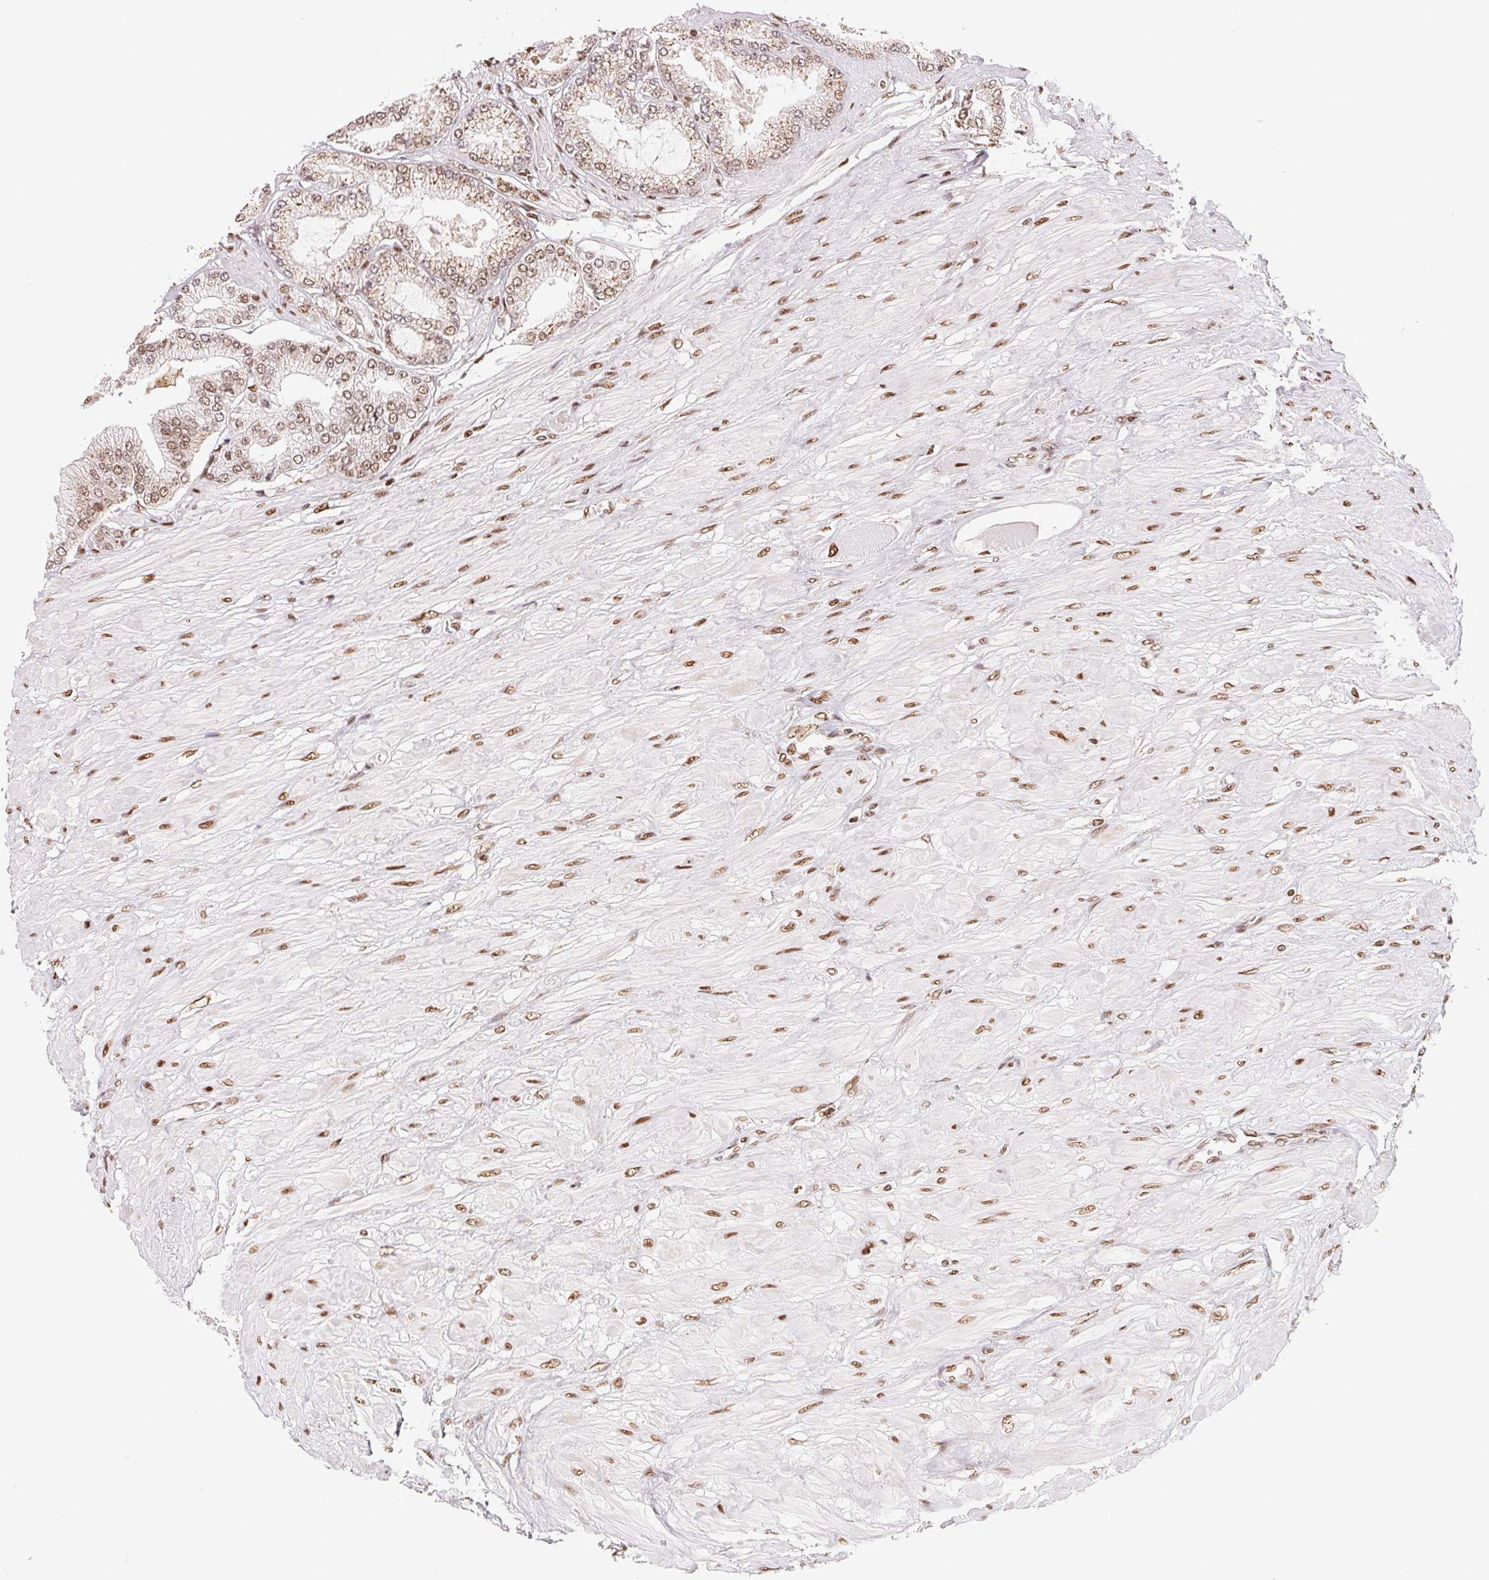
{"staining": {"intensity": "moderate", "quantity": ">75%", "location": "nuclear"}, "tissue": "prostate cancer", "cell_type": "Tumor cells", "image_type": "cancer", "snomed": [{"axis": "morphology", "description": "Adenocarcinoma, Low grade"}, {"axis": "topography", "description": "Prostate"}], "caption": "Prostate adenocarcinoma (low-grade) stained with immunohistochemistry (IHC) displays moderate nuclear staining in about >75% of tumor cells.", "gene": "ZNF80", "patient": {"sex": "male", "age": 55}}